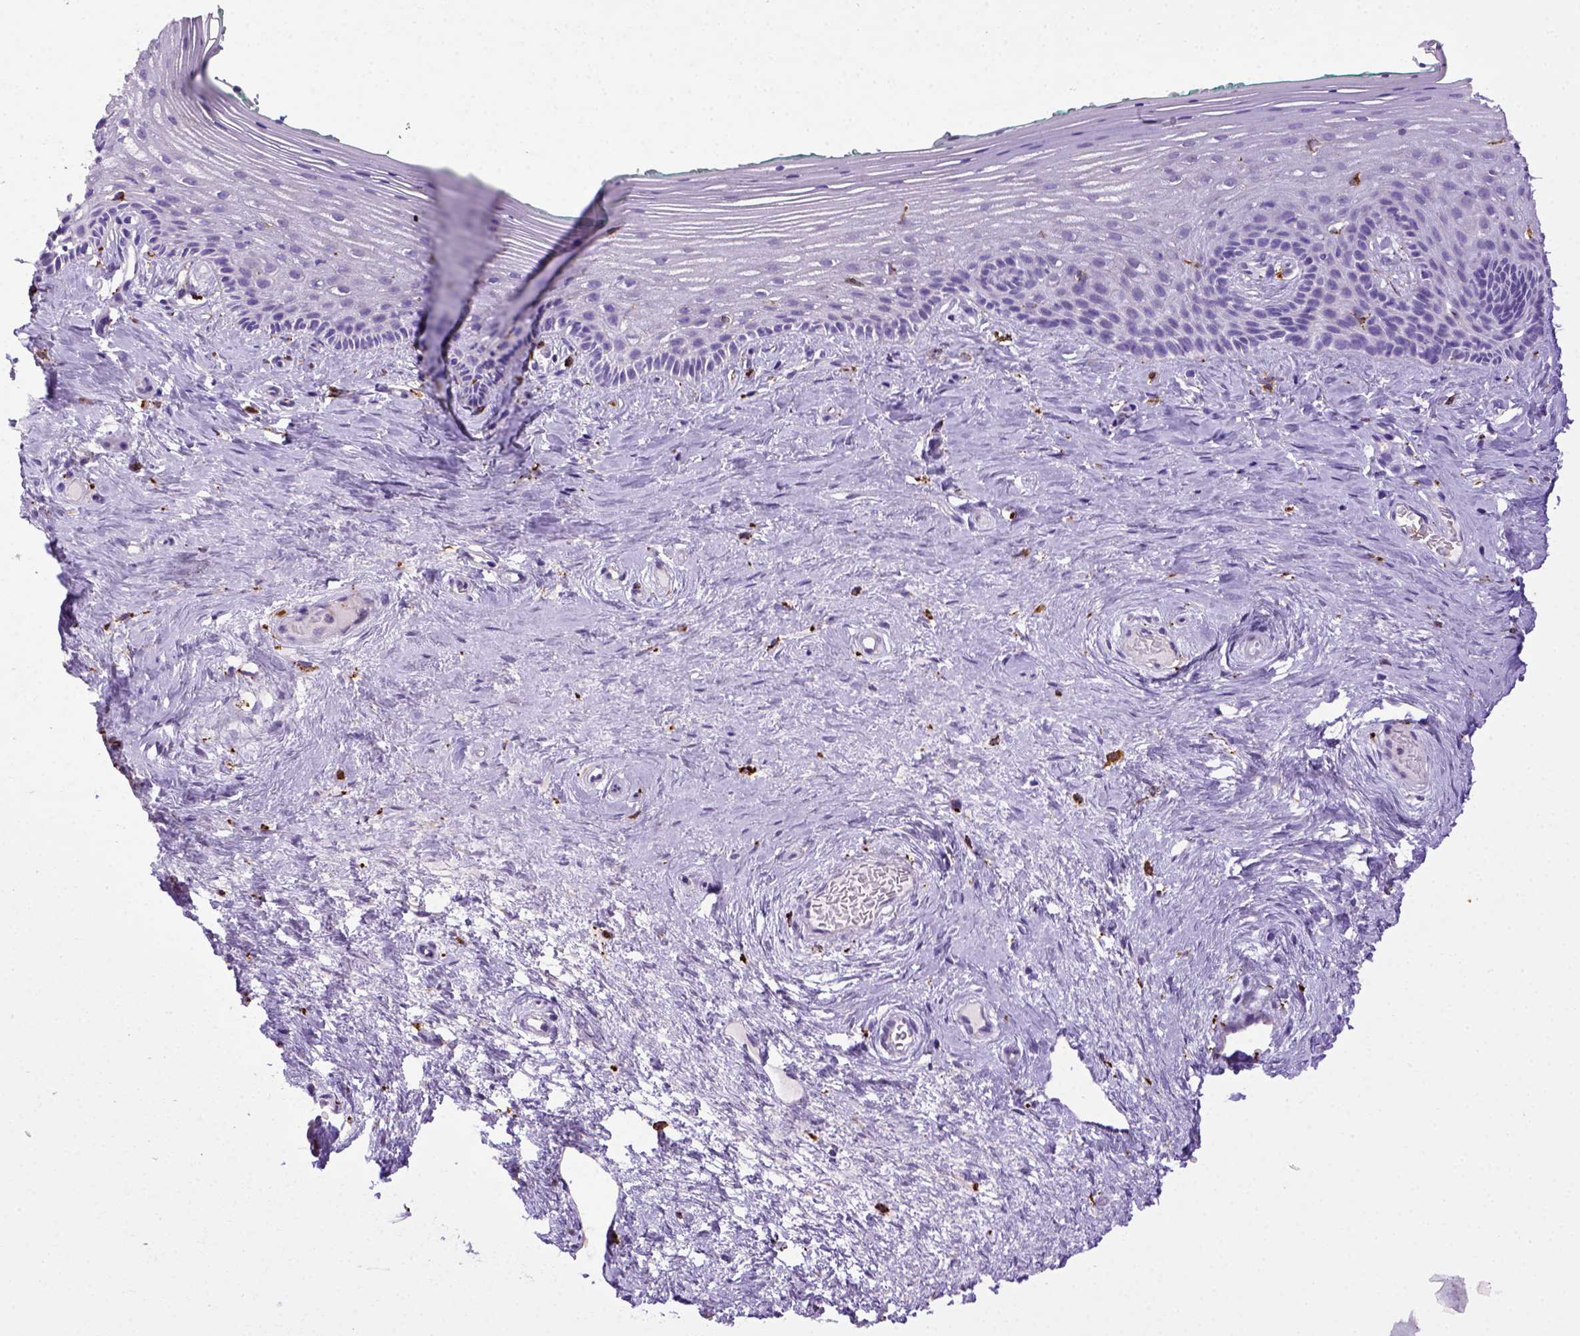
{"staining": {"intensity": "negative", "quantity": "none", "location": "none"}, "tissue": "vagina", "cell_type": "Squamous epithelial cells", "image_type": "normal", "snomed": [{"axis": "morphology", "description": "Normal tissue, NOS"}, {"axis": "topography", "description": "Vagina"}], "caption": "The micrograph reveals no significant expression in squamous epithelial cells of vagina.", "gene": "CD68", "patient": {"sex": "female", "age": 45}}